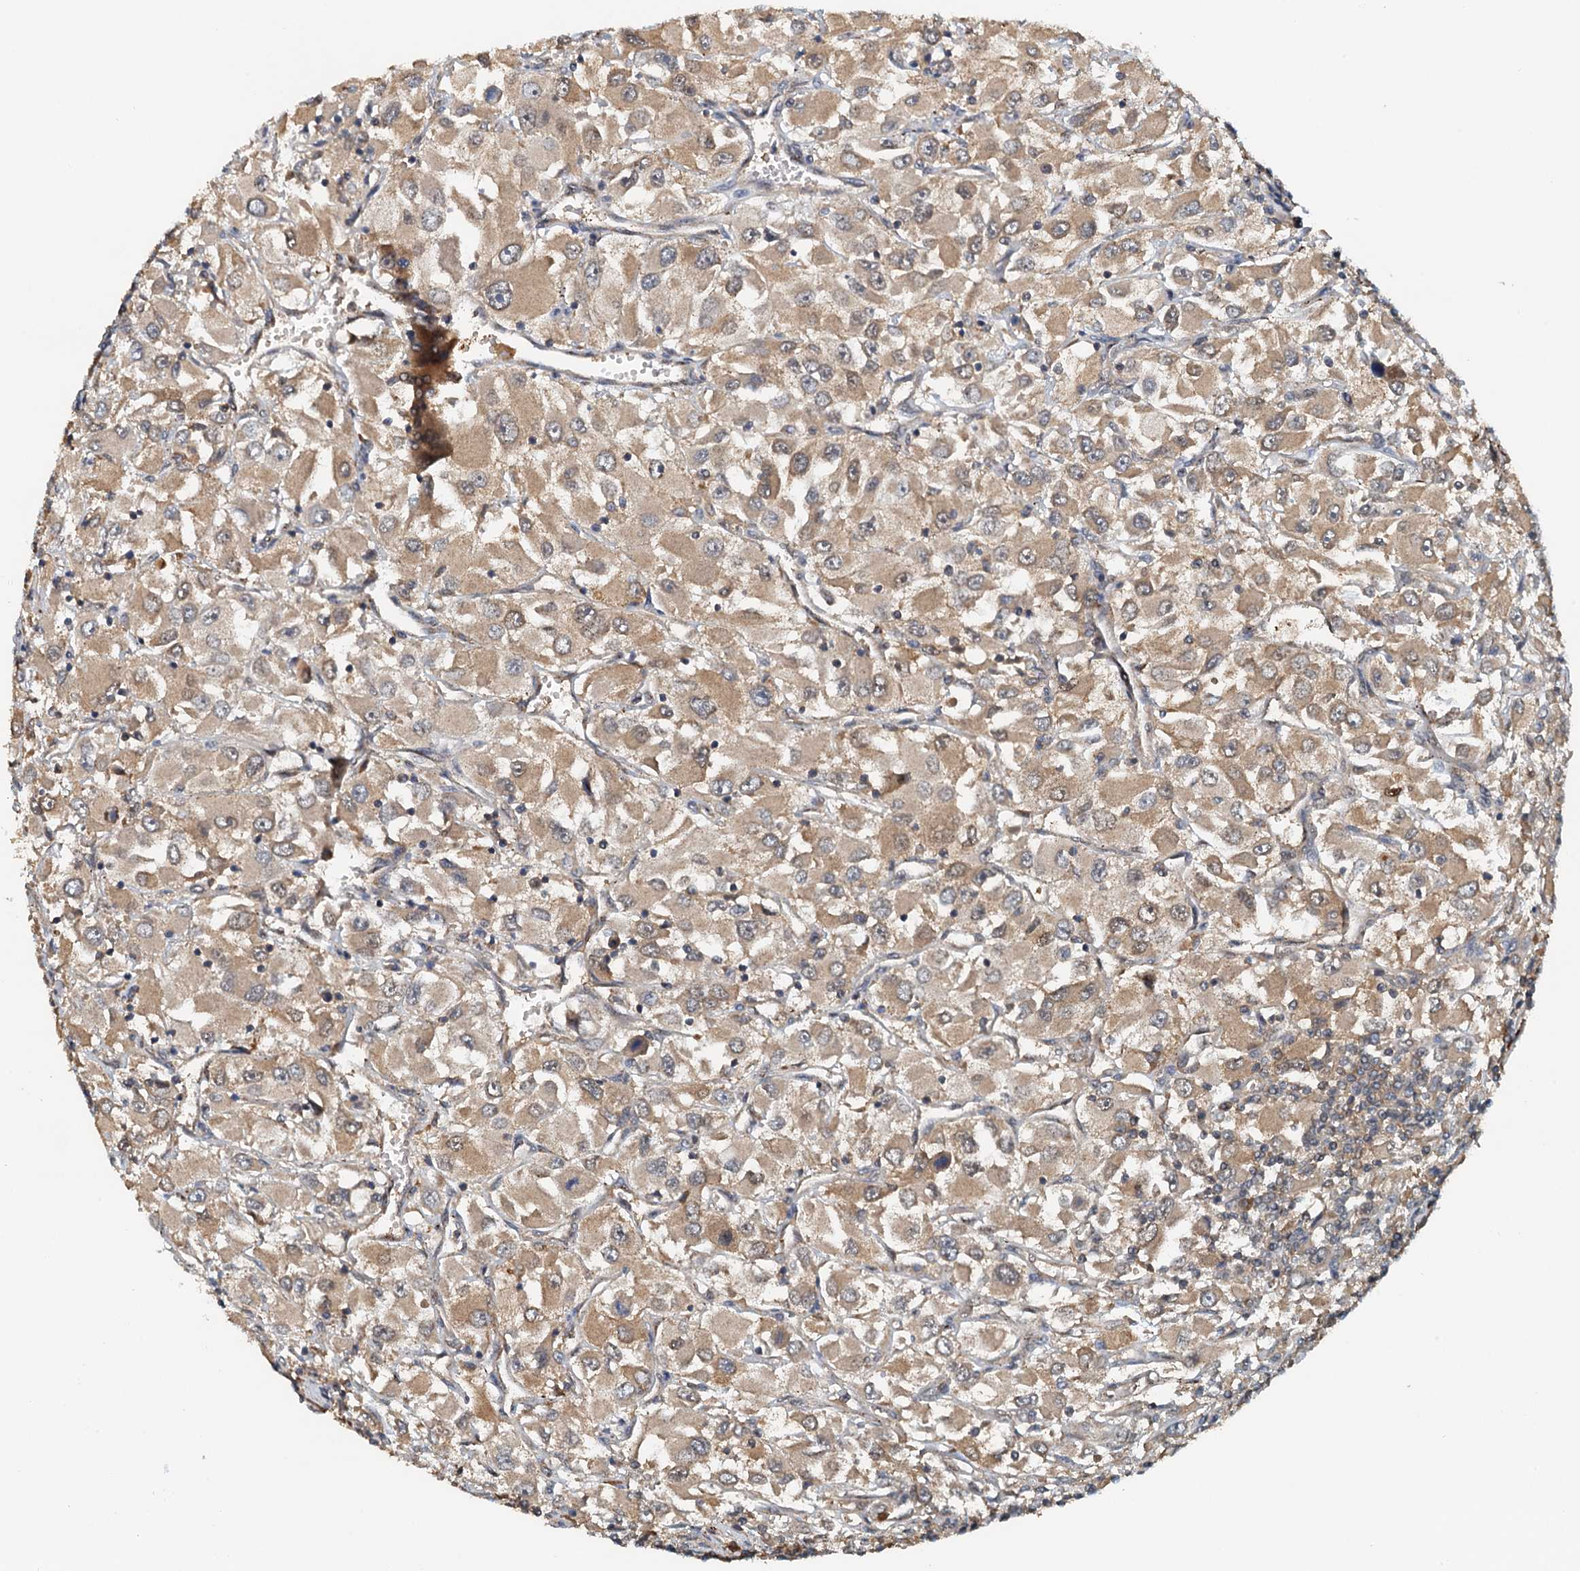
{"staining": {"intensity": "moderate", "quantity": ">75%", "location": "cytoplasmic/membranous"}, "tissue": "renal cancer", "cell_type": "Tumor cells", "image_type": "cancer", "snomed": [{"axis": "morphology", "description": "Adenocarcinoma, NOS"}, {"axis": "topography", "description": "Kidney"}], "caption": "Protein staining of renal cancer tissue demonstrates moderate cytoplasmic/membranous expression in about >75% of tumor cells. The staining was performed using DAB (3,3'-diaminobenzidine) to visualize the protein expression in brown, while the nuclei were stained in blue with hematoxylin (Magnification: 20x).", "gene": "UBL7", "patient": {"sex": "female", "age": 52}}